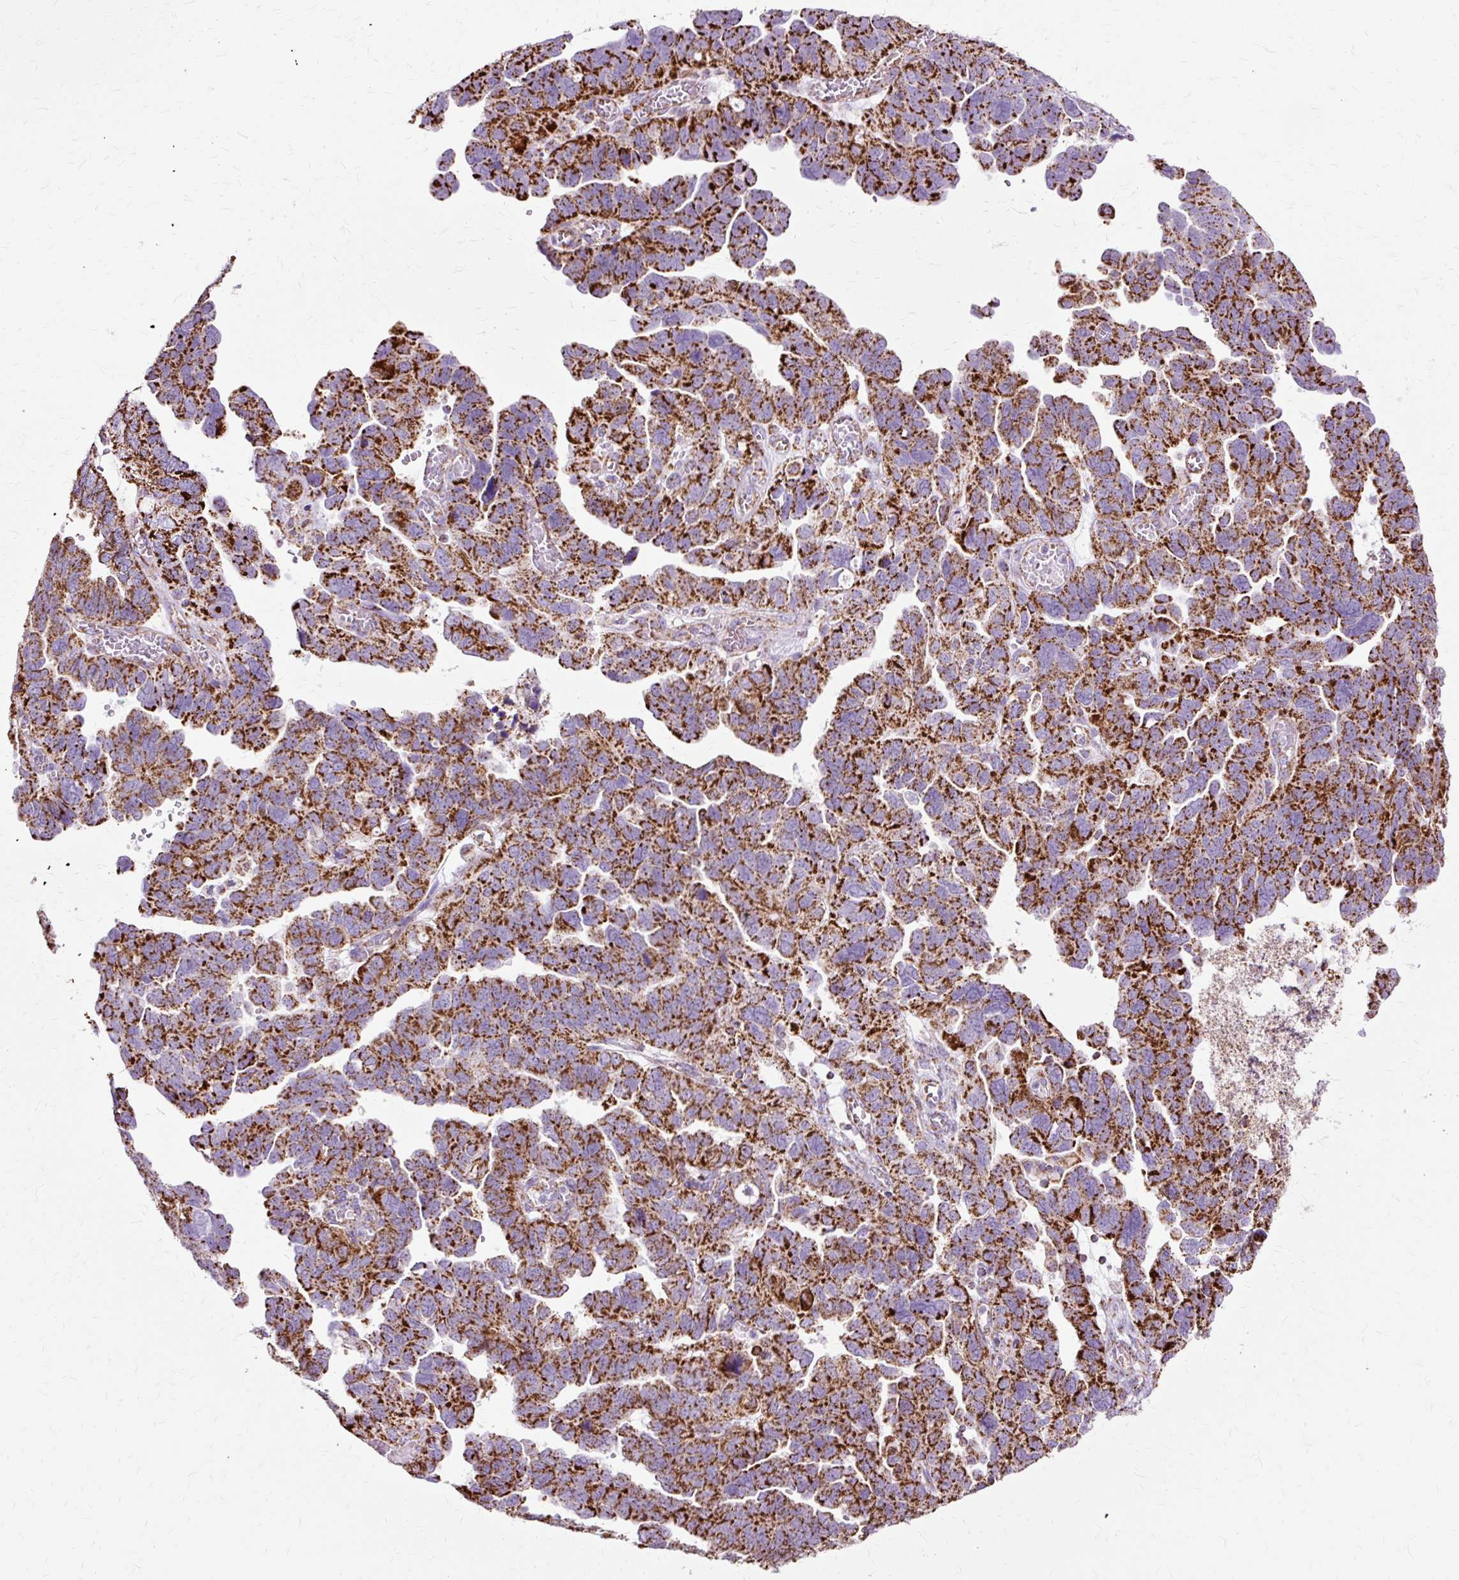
{"staining": {"intensity": "strong", "quantity": ">75%", "location": "cytoplasmic/membranous"}, "tissue": "ovarian cancer", "cell_type": "Tumor cells", "image_type": "cancer", "snomed": [{"axis": "morphology", "description": "Cystadenocarcinoma, serous, NOS"}, {"axis": "topography", "description": "Ovary"}], "caption": "This is a photomicrograph of IHC staining of ovarian cancer (serous cystadenocarcinoma), which shows strong positivity in the cytoplasmic/membranous of tumor cells.", "gene": "DLAT", "patient": {"sex": "female", "age": 64}}